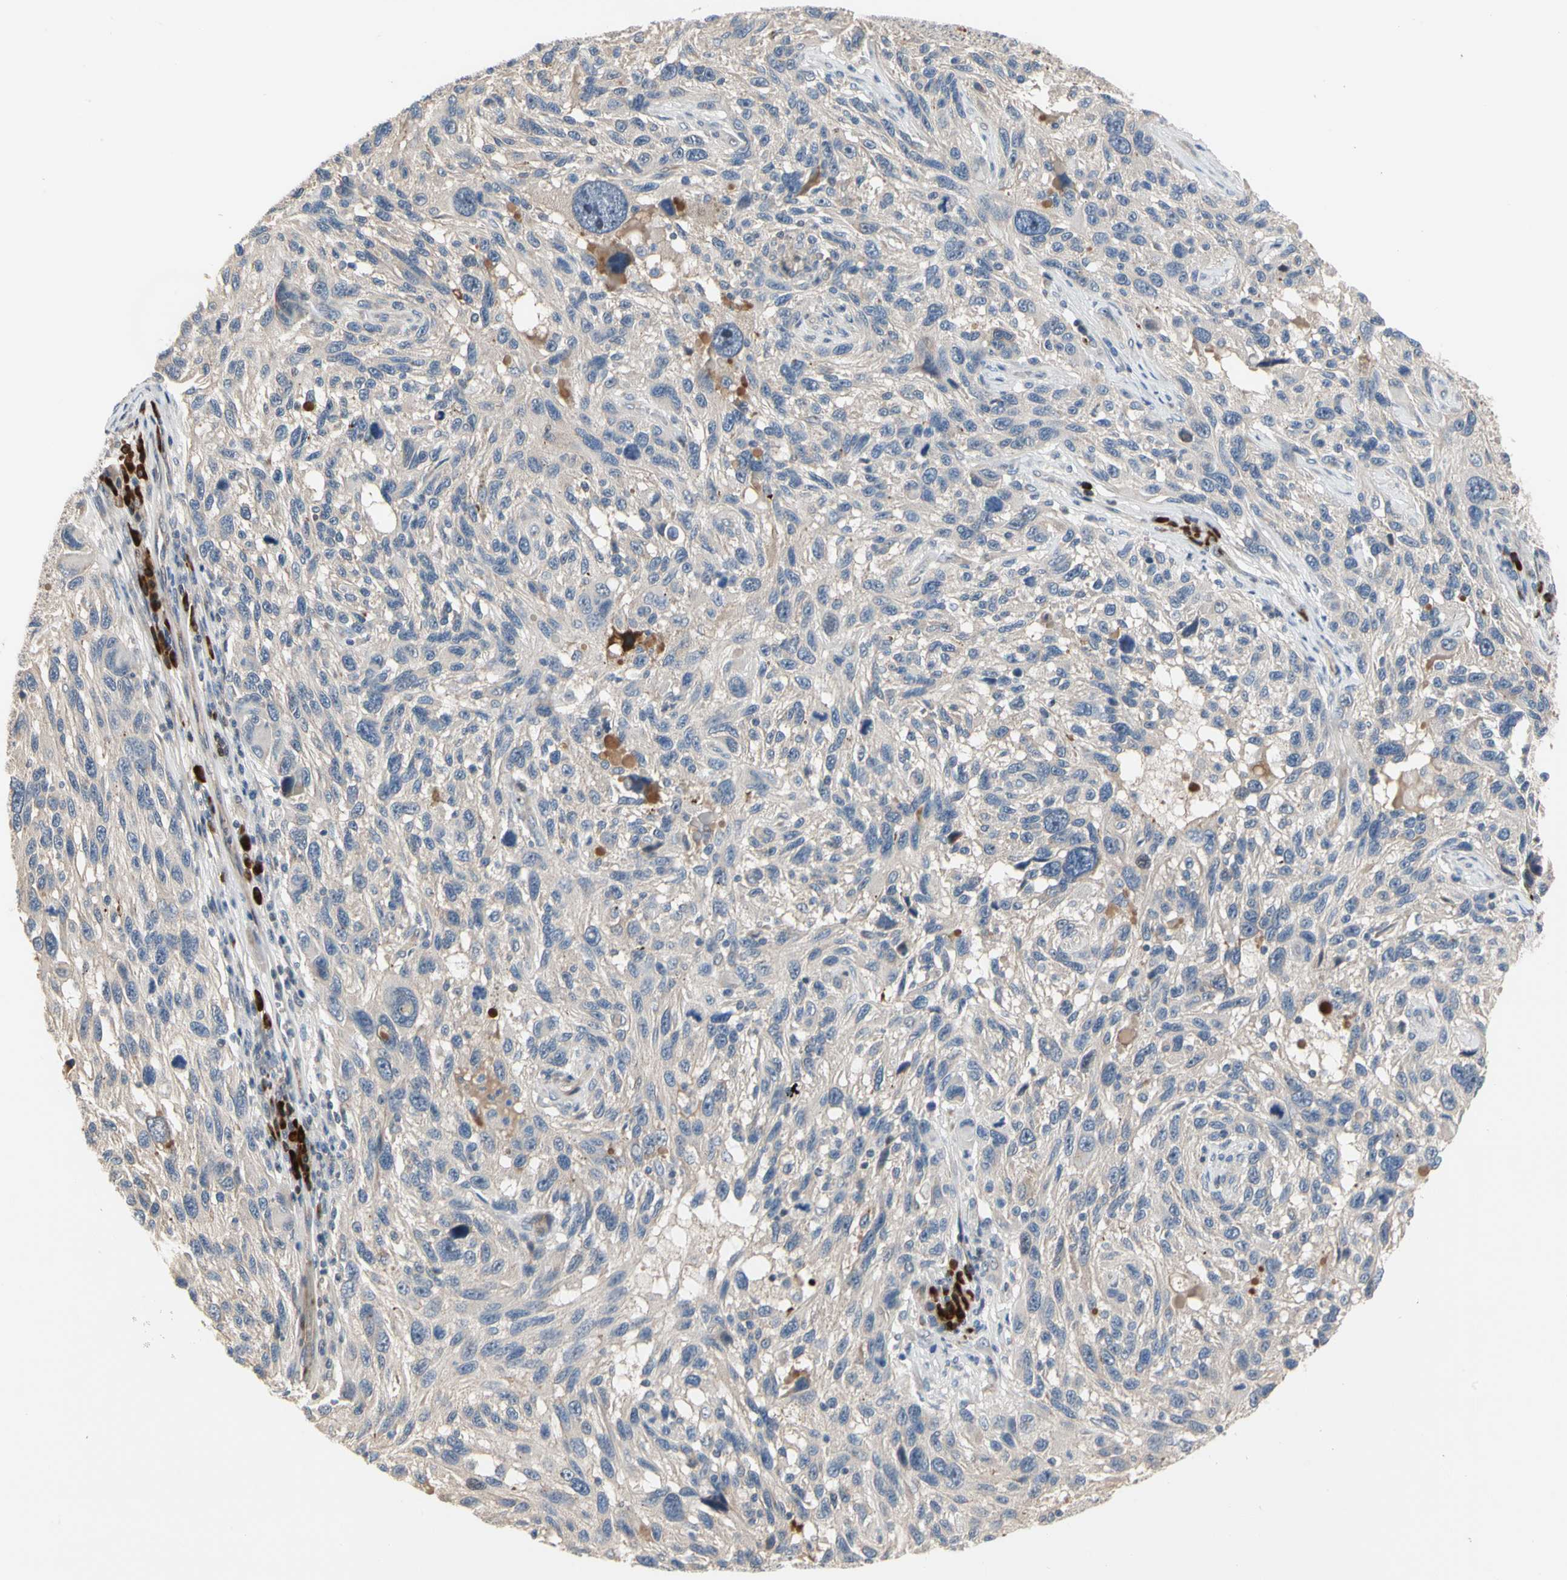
{"staining": {"intensity": "weak", "quantity": "<25%", "location": "cytoplasmic/membranous"}, "tissue": "melanoma", "cell_type": "Tumor cells", "image_type": "cancer", "snomed": [{"axis": "morphology", "description": "Malignant melanoma, NOS"}, {"axis": "topography", "description": "Skin"}], "caption": "High power microscopy histopathology image of an immunohistochemistry micrograph of melanoma, revealing no significant expression in tumor cells.", "gene": "HMGCR", "patient": {"sex": "male", "age": 53}}